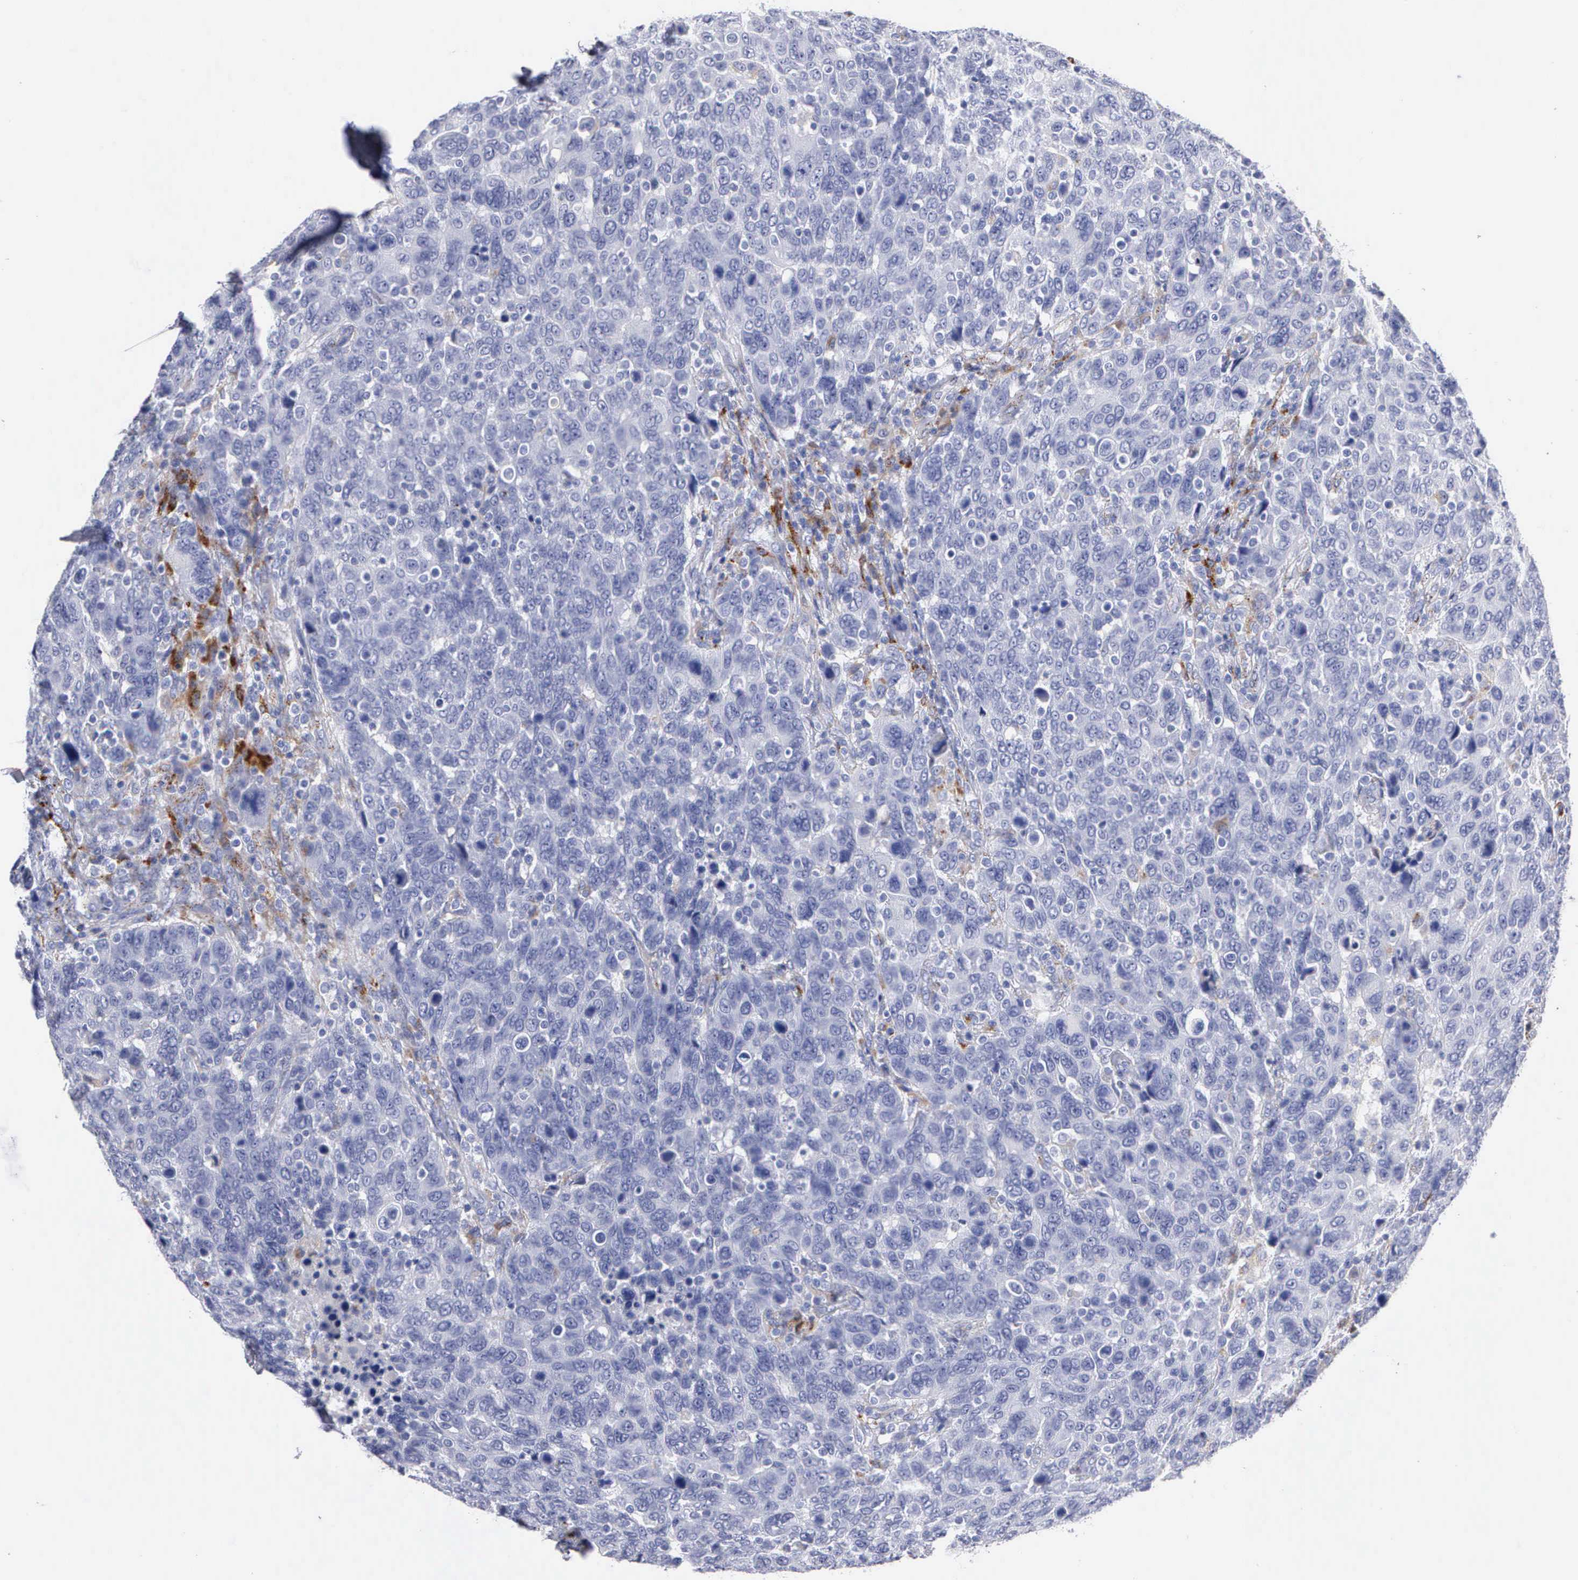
{"staining": {"intensity": "negative", "quantity": "none", "location": "none"}, "tissue": "breast cancer", "cell_type": "Tumor cells", "image_type": "cancer", "snomed": [{"axis": "morphology", "description": "Duct carcinoma"}, {"axis": "topography", "description": "Breast"}], "caption": "Immunohistochemistry of human breast cancer exhibits no staining in tumor cells. Brightfield microscopy of immunohistochemistry (IHC) stained with DAB (3,3'-diaminobenzidine) (brown) and hematoxylin (blue), captured at high magnification.", "gene": "CTSL", "patient": {"sex": "female", "age": 37}}